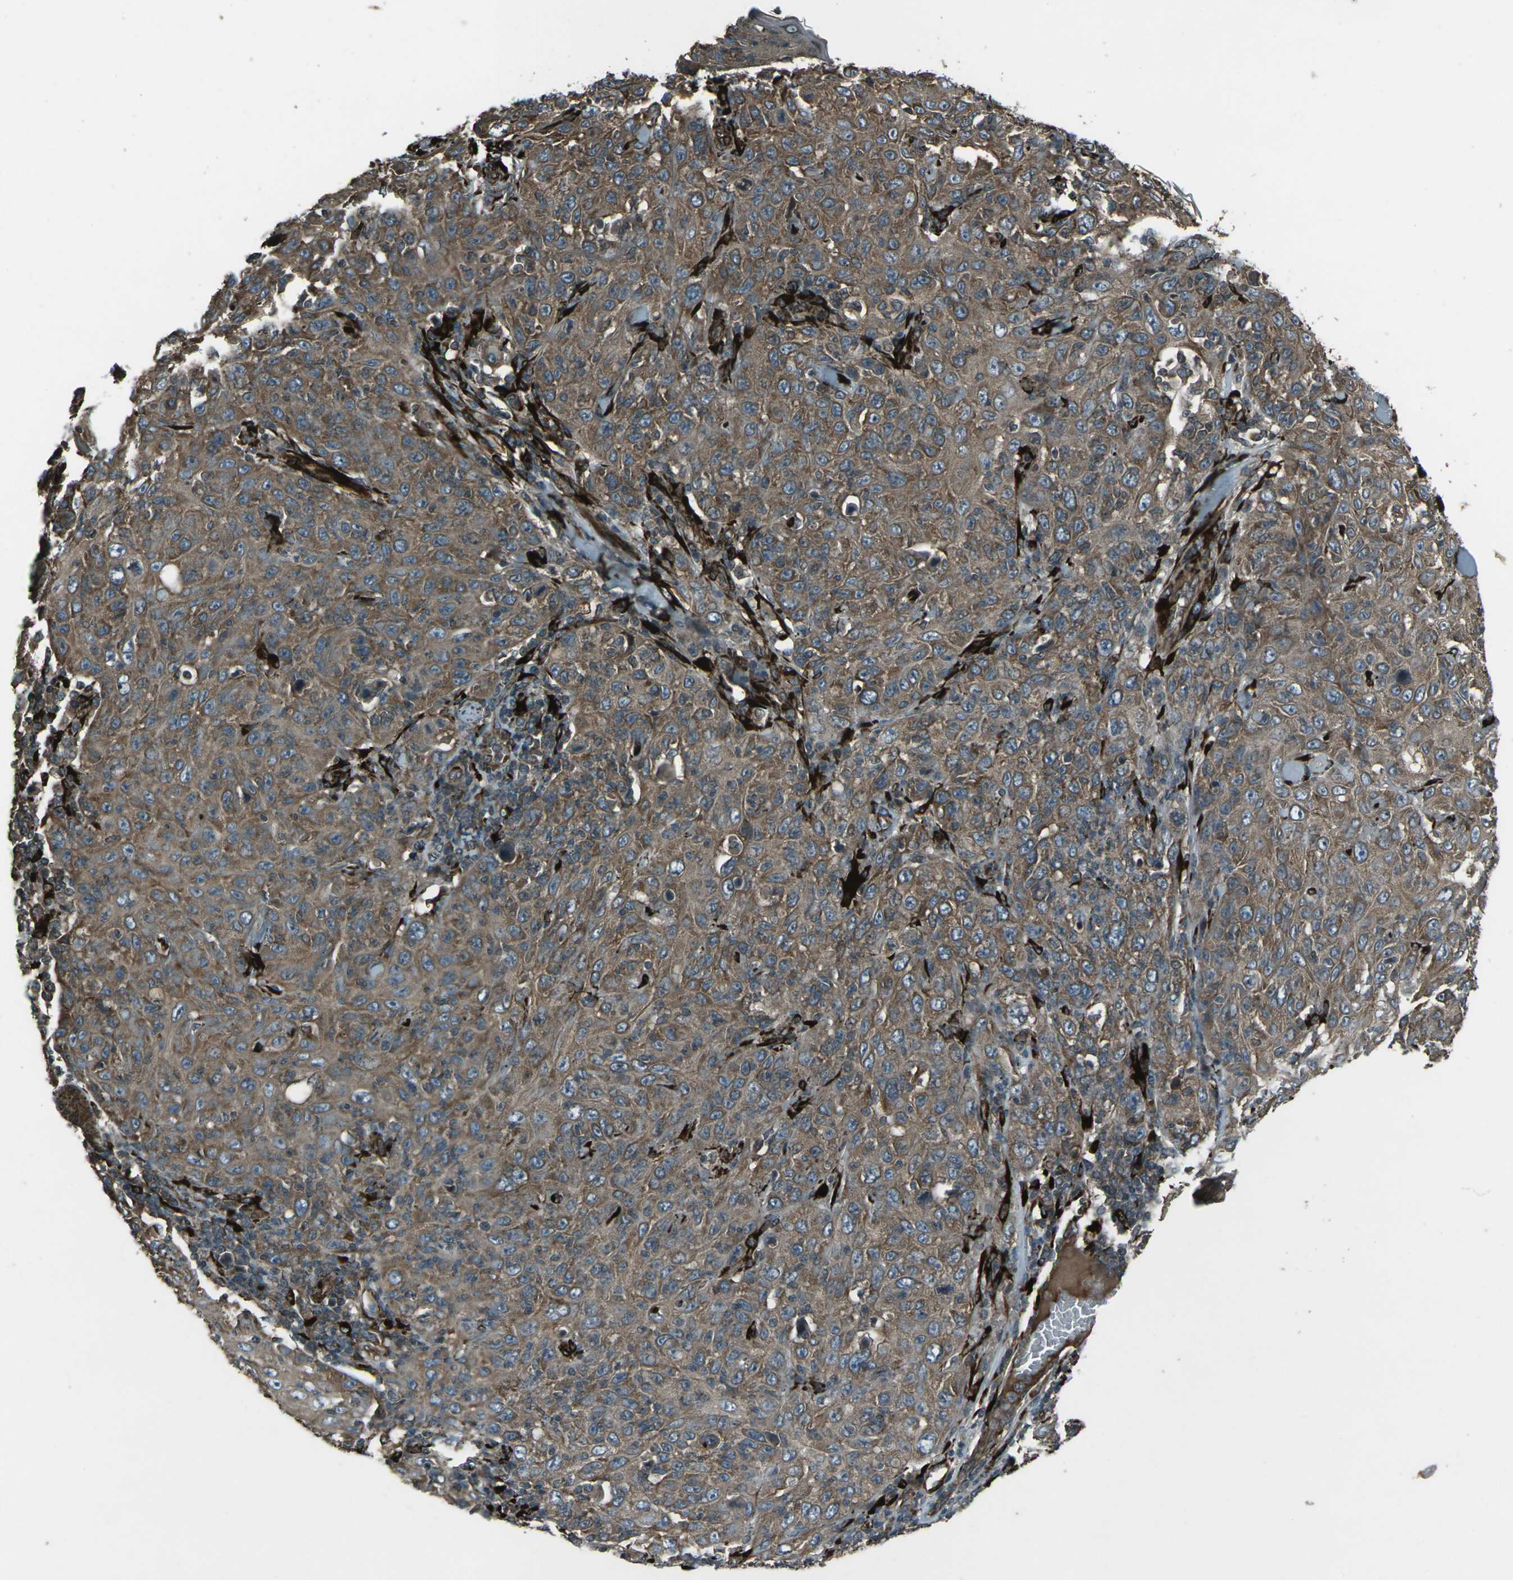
{"staining": {"intensity": "moderate", "quantity": ">75%", "location": "cytoplasmic/membranous"}, "tissue": "skin cancer", "cell_type": "Tumor cells", "image_type": "cancer", "snomed": [{"axis": "morphology", "description": "Squamous cell carcinoma, NOS"}, {"axis": "topography", "description": "Skin"}], "caption": "Protein staining of skin cancer (squamous cell carcinoma) tissue displays moderate cytoplasmic/membranous staining in approximately >75% of tumor cells.", "gene": "LSMEM1", "patient": {"sex": "female", "age": 88}}